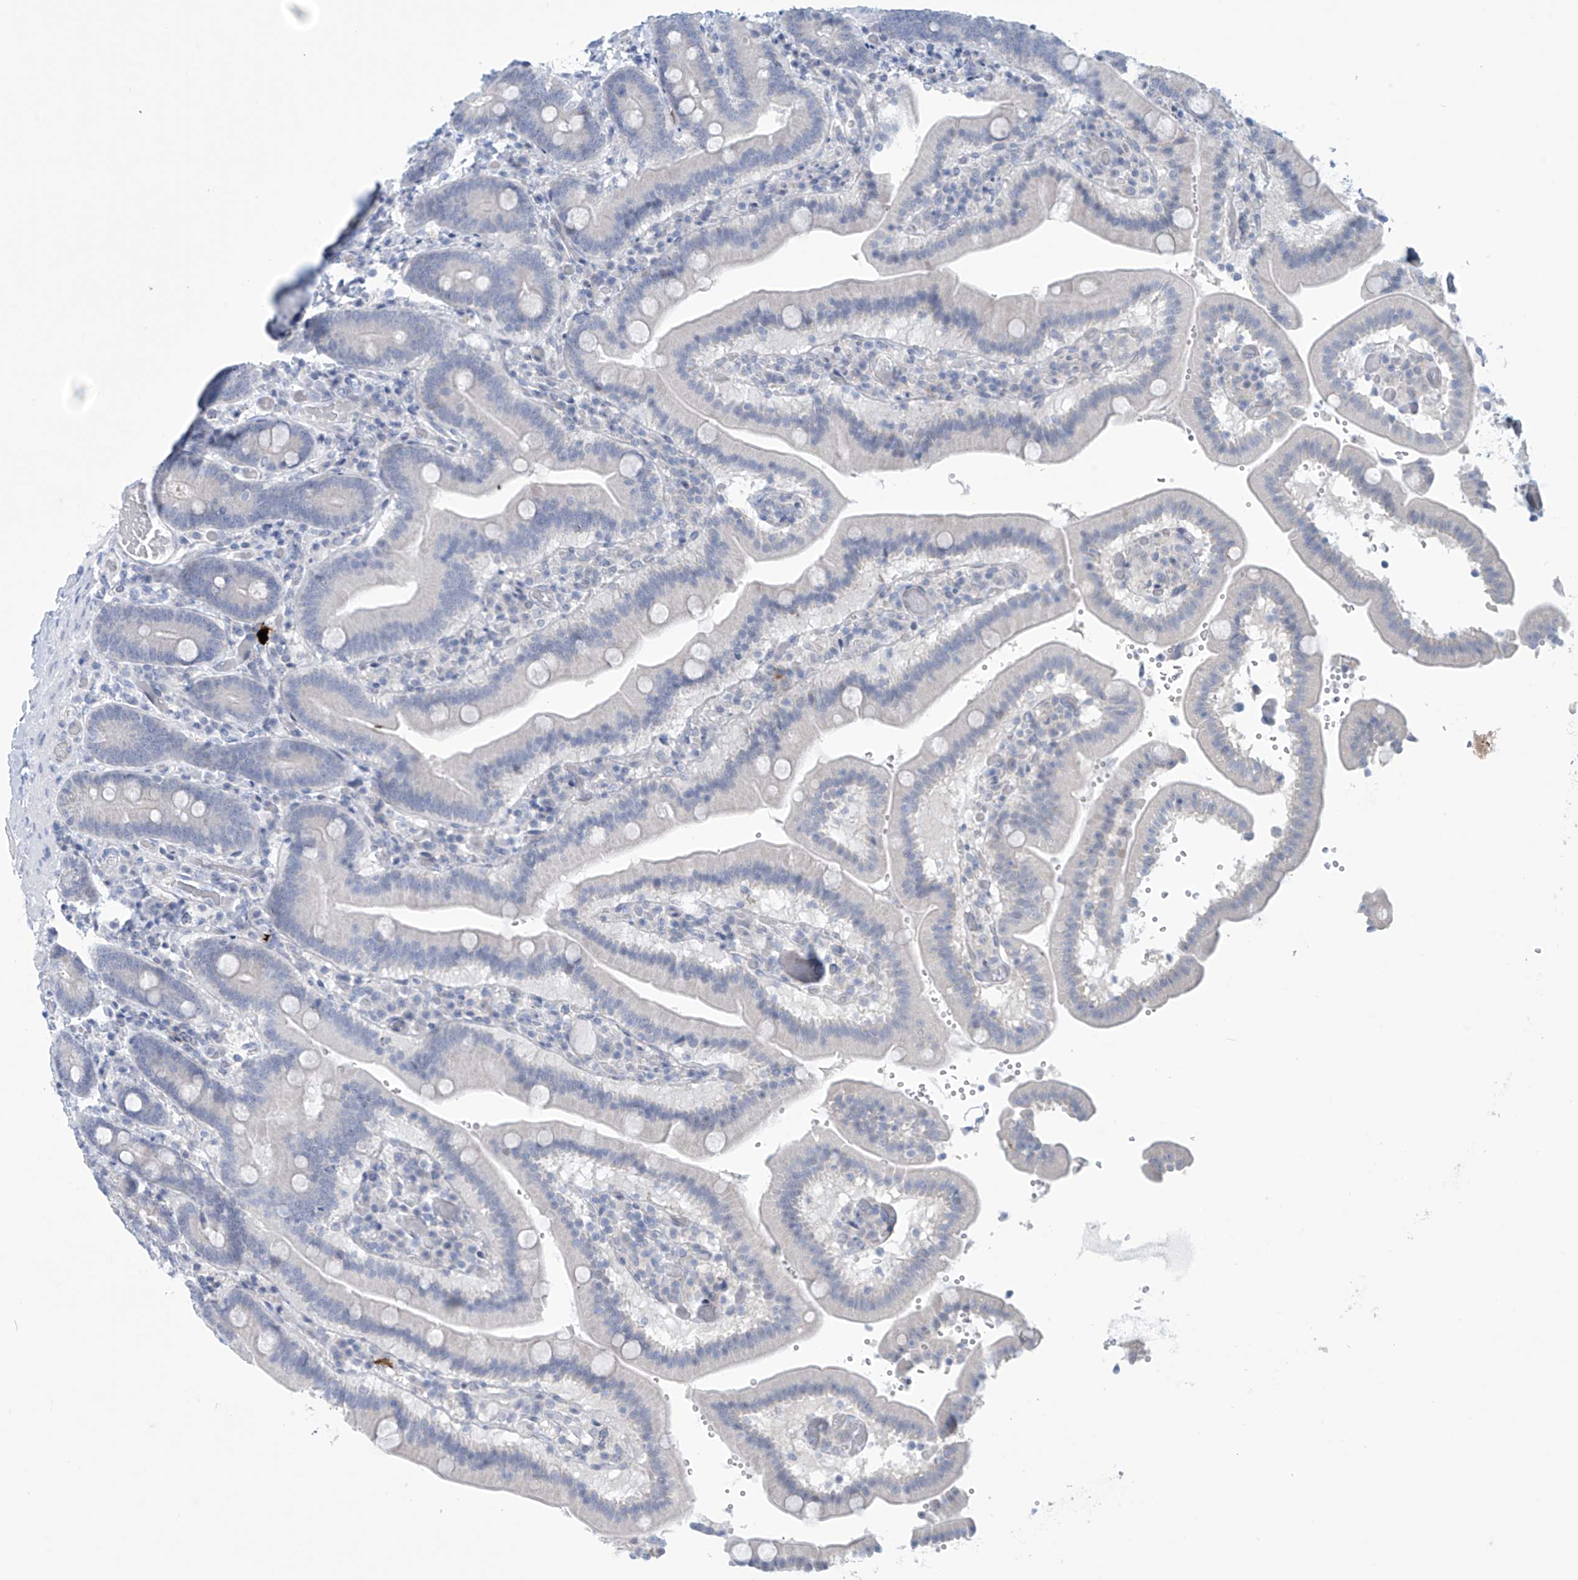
{"staining": {"intensity": "negative", "quantity": "none", "location": "none"}, "tissue": "duodenum", "cell_type": "Glandular cells", "image_type": "normal", "snomed": [{"axis": "morphology", "description": "Normal tissue, NOS"}, {"axis": "topography", "description": "Duodenum"}], "caption": "The histopathology image demonstrates no significant positivity in glandular cells of duodenum.", "gene": "SLC35A5", "patient": {"sex": "female", "age": 62}}